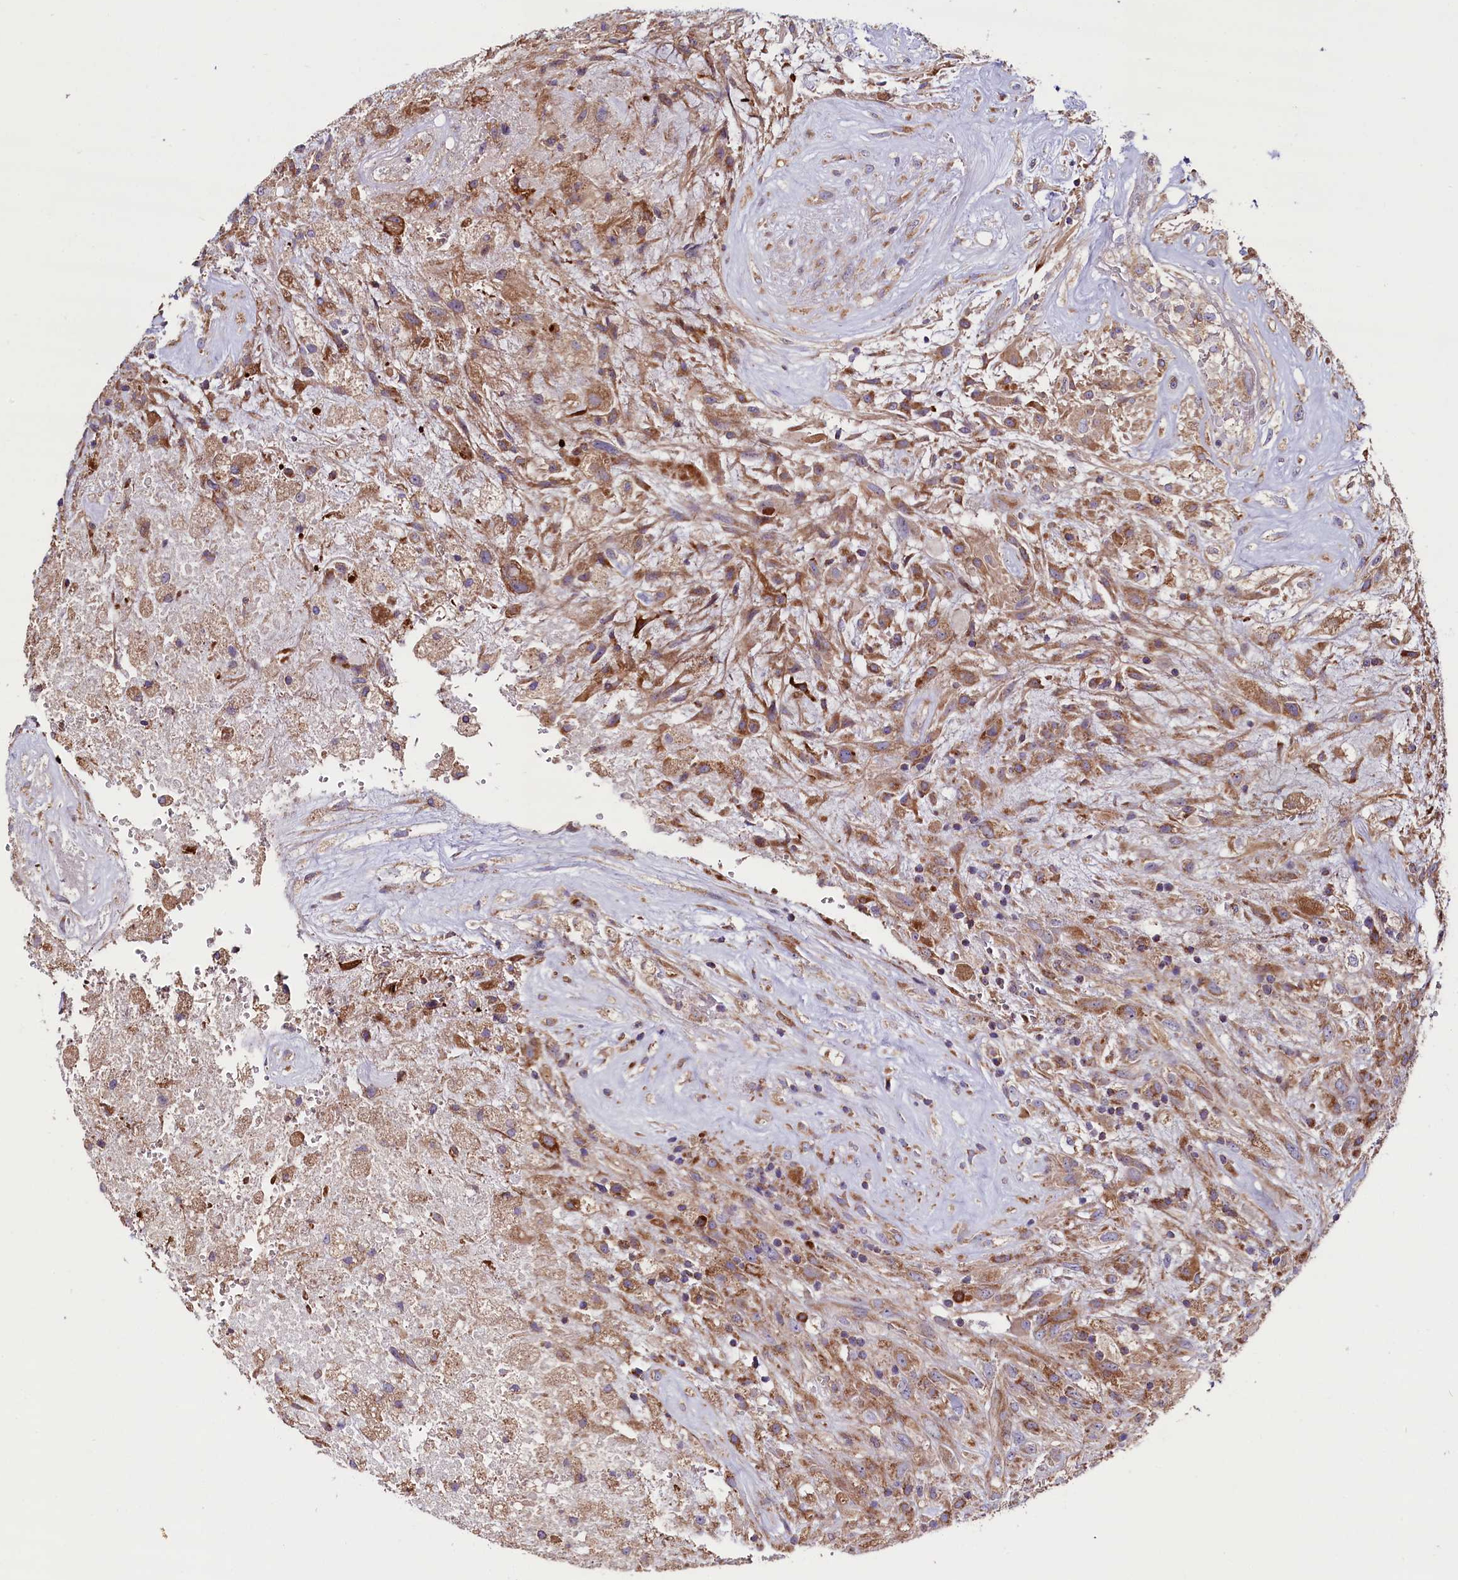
{"staining": {"intensity": "moderate", "quantity": "25%-75%", "location": "cytoplasmic/membranous"}, "tissue": "glioma", "cell_type": "Tumor cells", "image_type": "cancer", "snomed": [{"axis": "morphology", "description": "Glioma, malignant, High grade"}, {"axis": "topography", "description": "Brain"}], "caption": "A medium amount of moderate cytoplasmic/membranous positivity is identified in about 25%-75% of tumor cells in glioma tissue.", "gene": "ZSWIM1", "patient": {"sex": "male", "age": 56}}